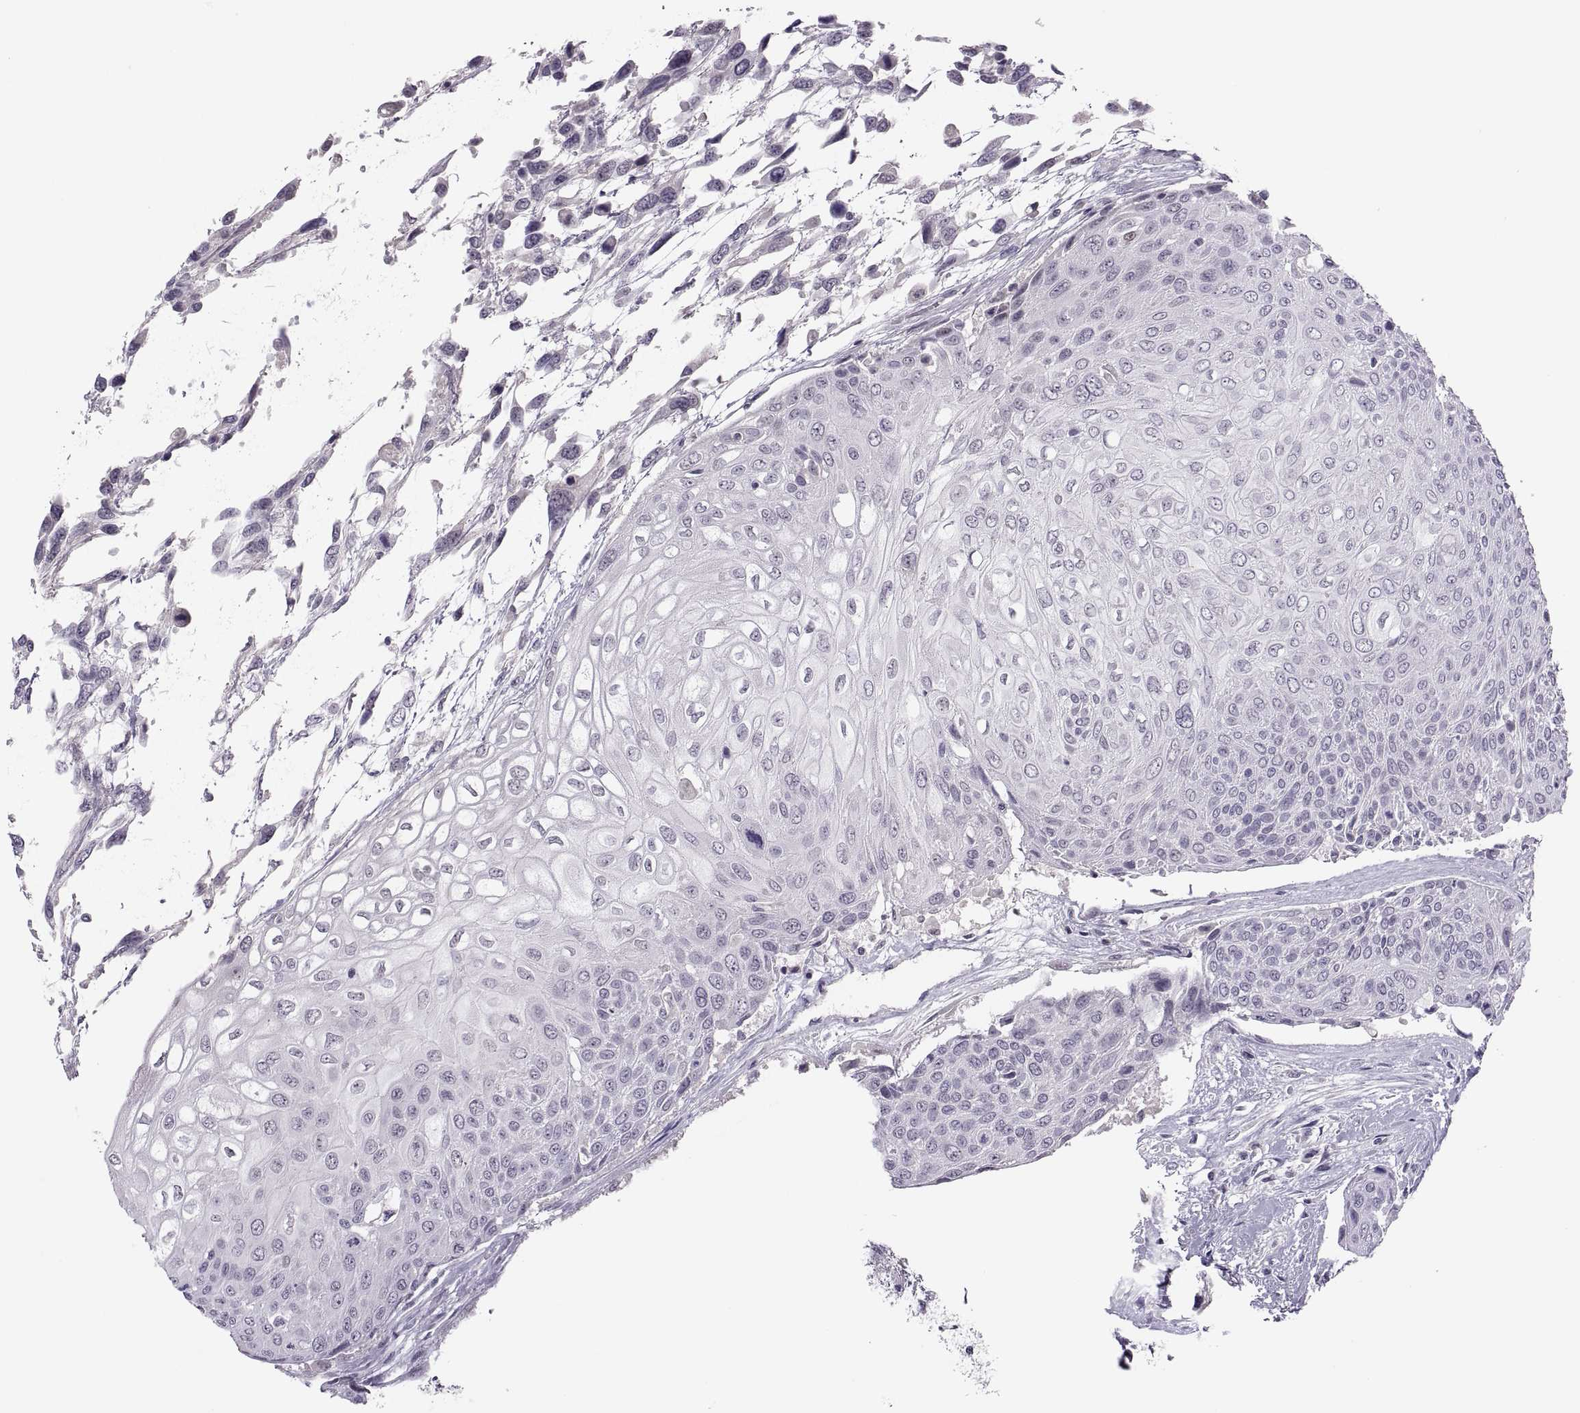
{"staining": {"intensity": "negative", "quantity": "none", "location": "none"}, "tissue": "urothelial cancer", "cell_type": "Tumor cells", "image_type": "cancer", "snomed": [{"axis": "morphology", "description": "Urothelial carcinoma, High grade"}, {"axis": "topography", "description": "Urinary bladder"}], "caption": "Immunohistochemistry (IHC) of urothelial cancer demonstrates no positivity in tumor cells.", "gene": "CHCT1", "patient": {"sex": "female", "age": 70}}